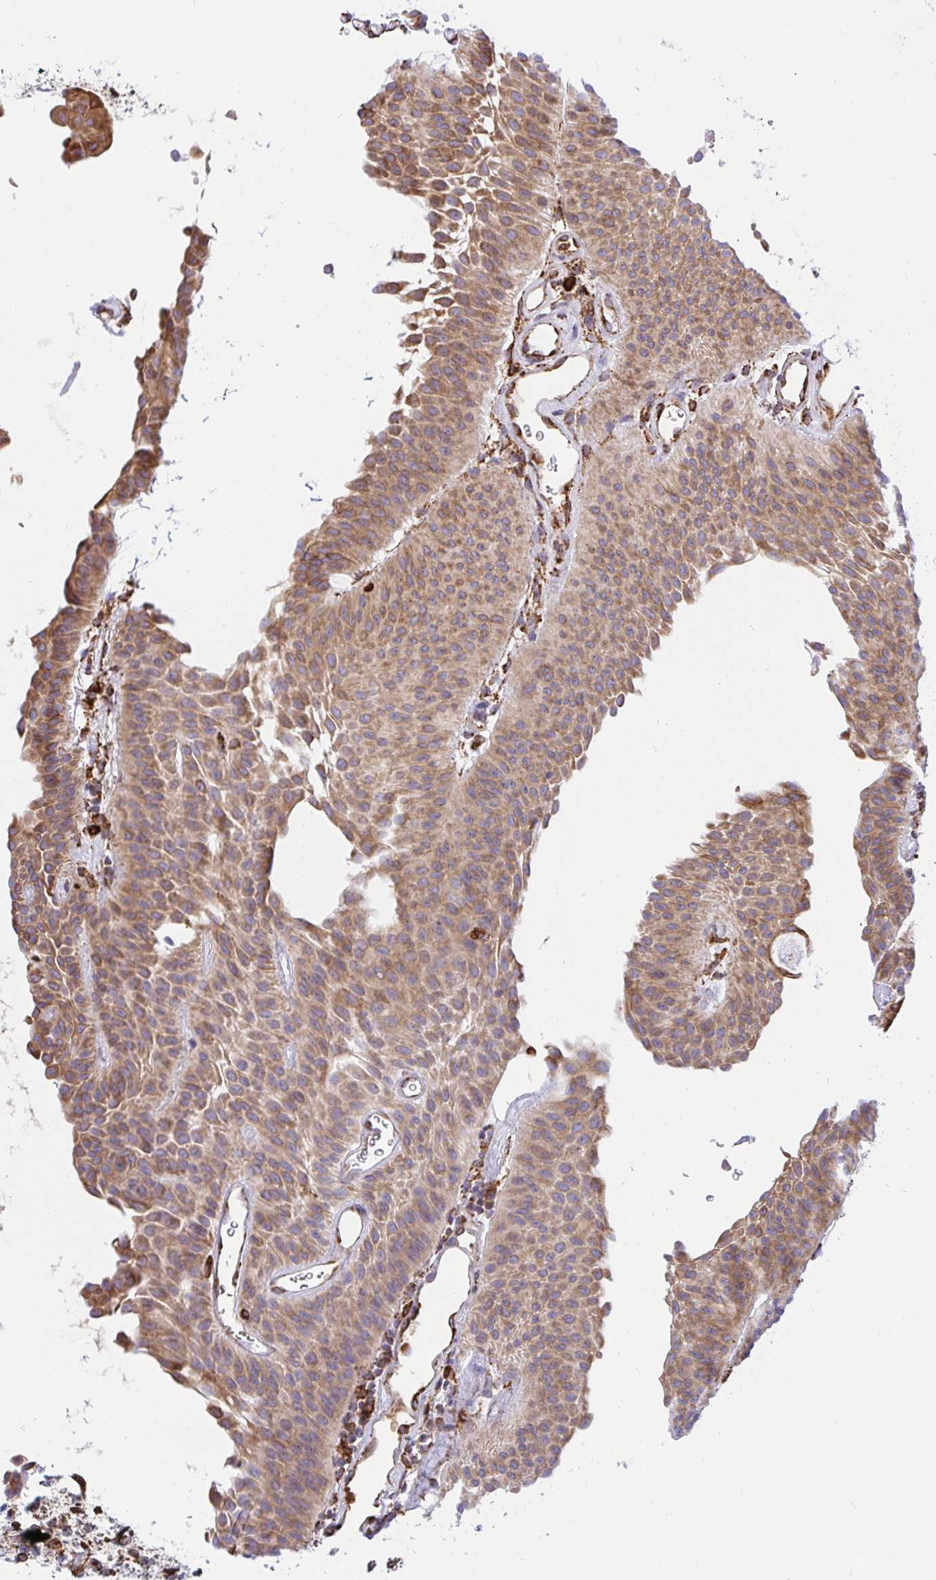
{"staining": {"intensity": "moderate", "quantity": ">75%", "location": "cytoplasmic/membranous"}, "tissue": "urothelial cancer", "cell_type": "Tumor cells", "image_type": "cancer", "snomed": [{"axis": "morphology", "description": "Urothelial carcinoma, Low grade"}, {"axis": "topography", "description": "Urinary bladder"}], "caption": "Human urothelial cancer stained for a protein (brown) shows moderate cytoplasmic/membranous positive expression in about >75% of tumor cells.", "gene": "CLGN", "patient": {"sex": "female", "age": 60}}